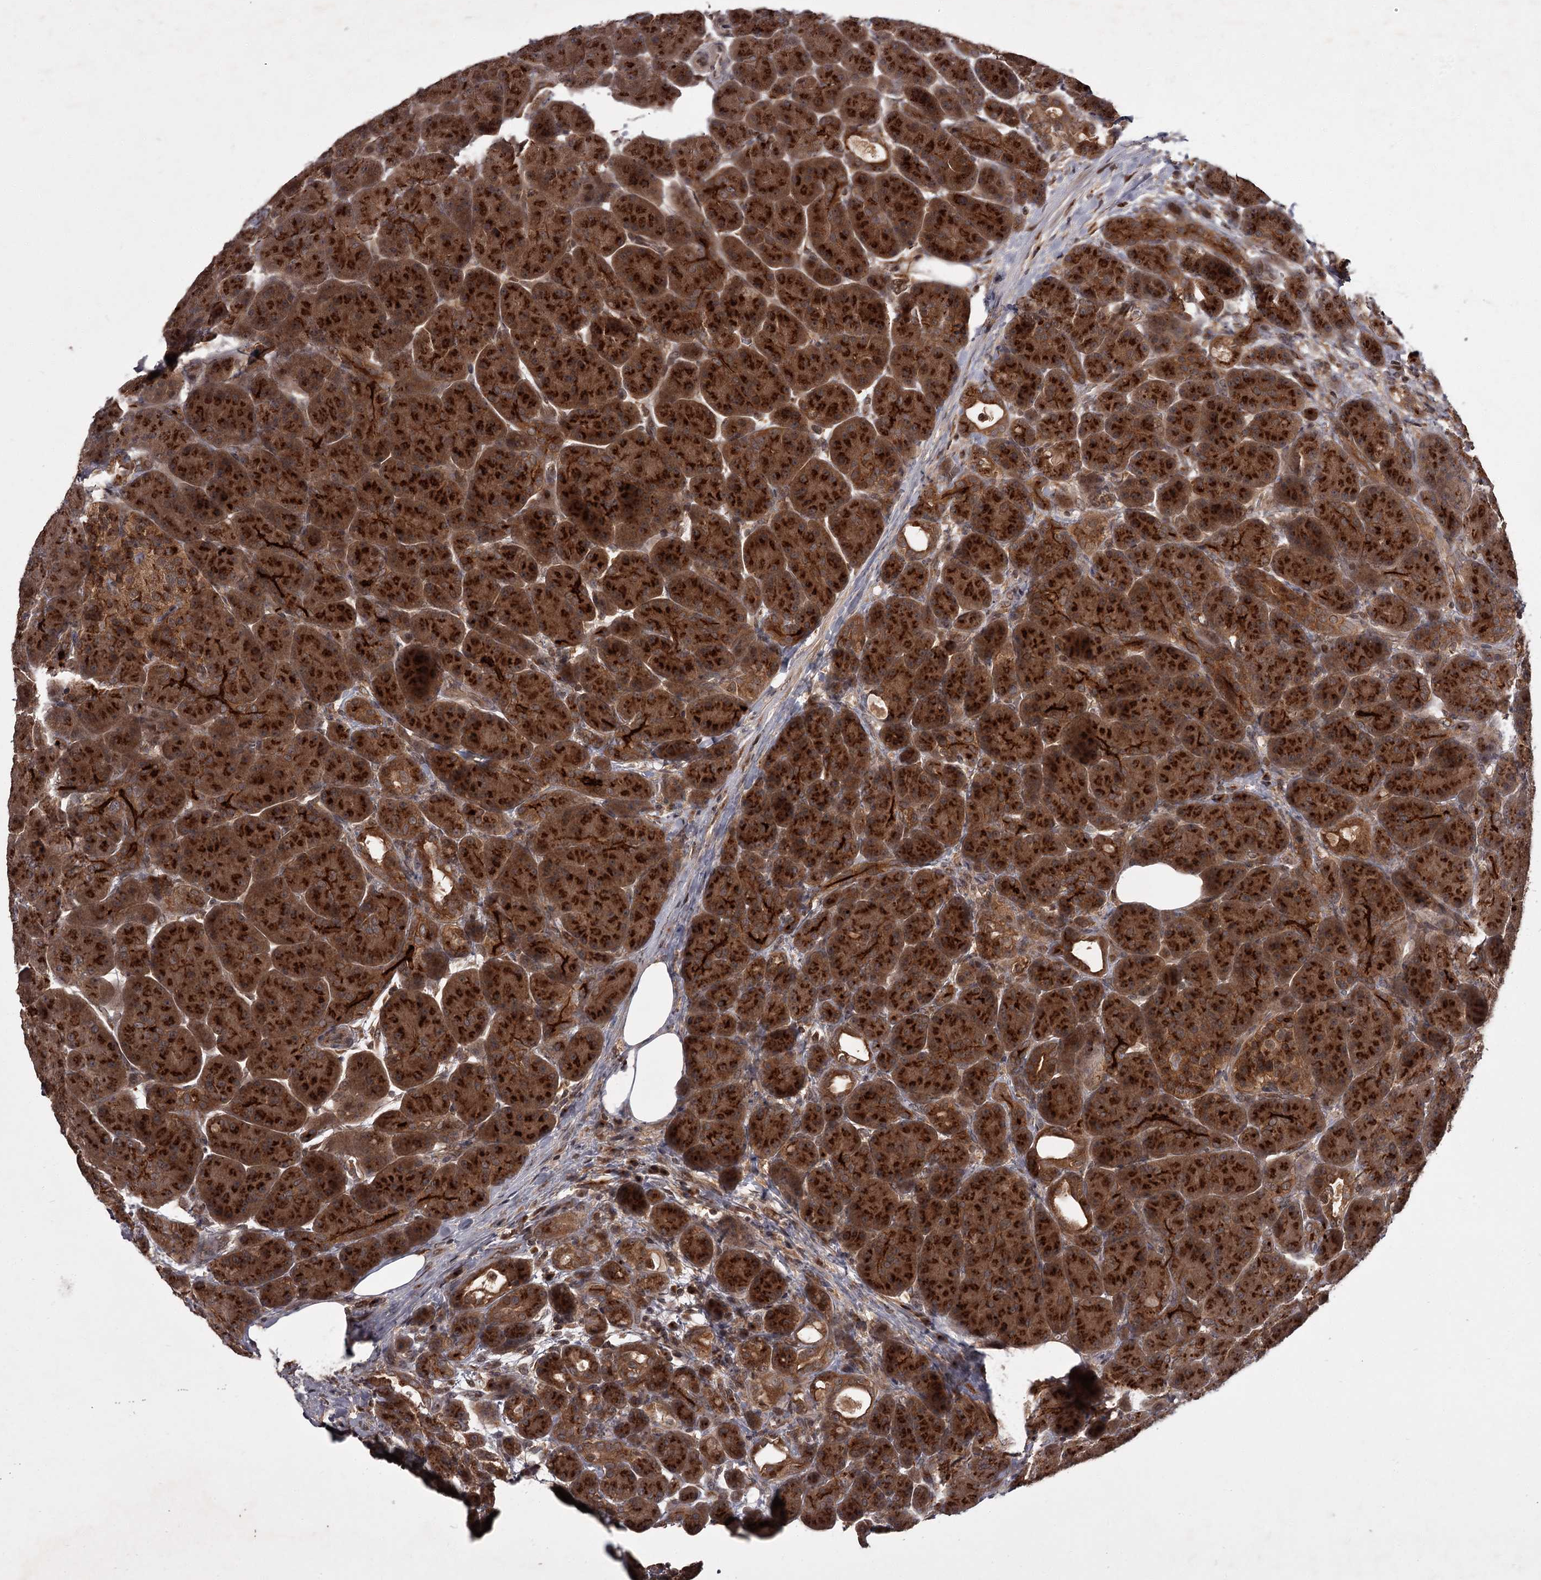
{"staining": {"intensity": "strong", "quantity": ">75%", "location": "cytoplasmic/membranous"}, "tissue": "pancreas", "cell_type": "Exocrine glandular cells", "image_type": "normal", "snomed": [{"axis": "morphology", "description": "Normal tissue, NOS"}, {"axis": "topography", "description": "Pancreas"}], "caption": "Pancreas stained with DAB (3,3'-diaminobenzidine) immunohistochemistry shows high levels of strong cytoplasmic/membranous staining in about >75% of exocrine glandular cells. (DAB = brown stain, brightfield microscopy at high magnification).", "gene": "TBC1D23", "patient": {"sex": "male", "age": 63}}